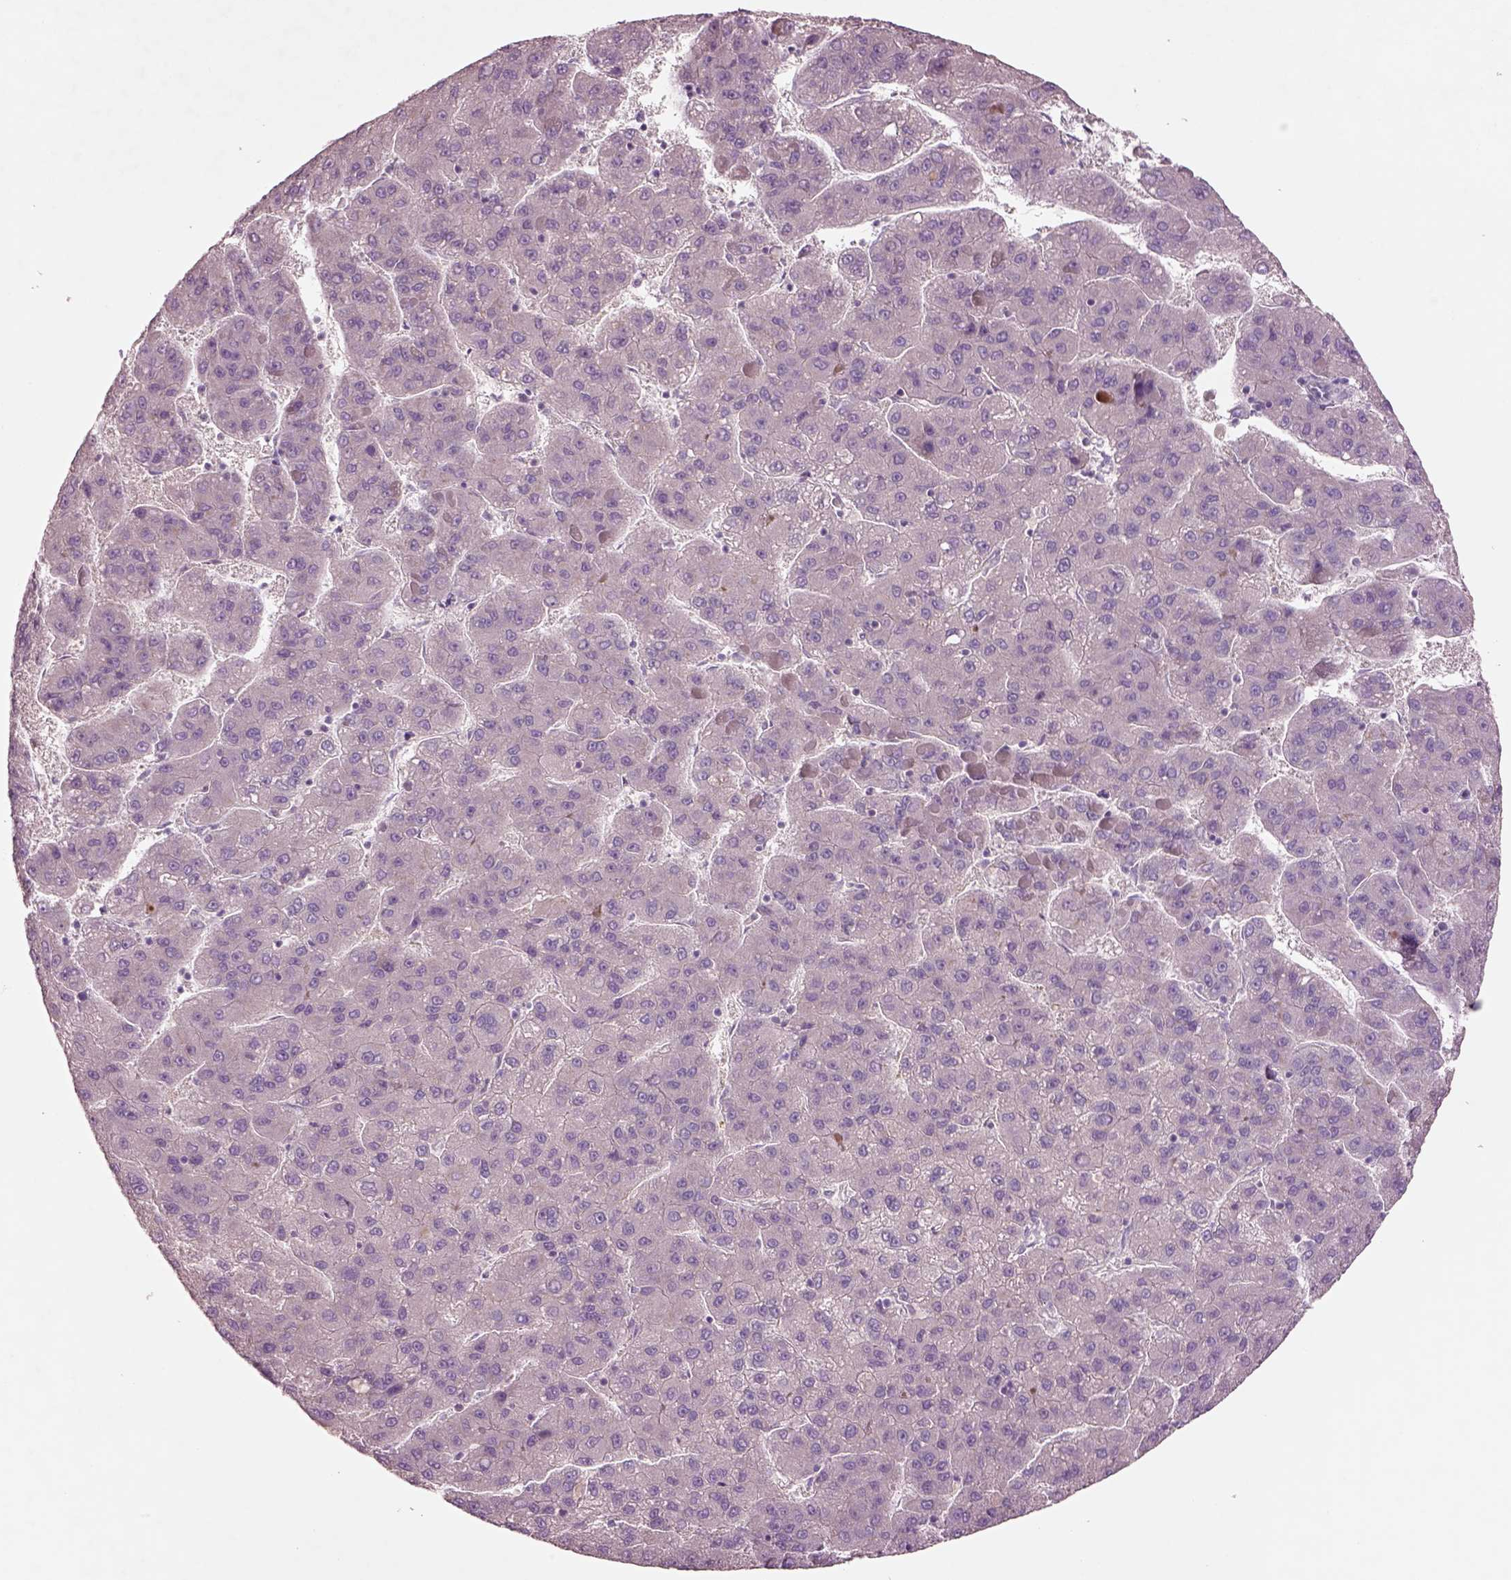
{"staining": {"intensity": "negative", "quantity": "none", "location": "none"}, "tissue": "liver cancer", "cell_type": "Tumor cells", "image_type": "cancer", "snomed": [{"axis": "morphology", "description": "Carcinoma, Hepatocellular, NOS"}, {"axis": "topography", "description": "Liver"}], "caption": "Immunohistochemistry (IHC) of liver hepatocellular carcinoma demonstrates no expression in tumor cells.", "gene": "DUOXA2", "patient": {"sex": "female", "age": 82}}